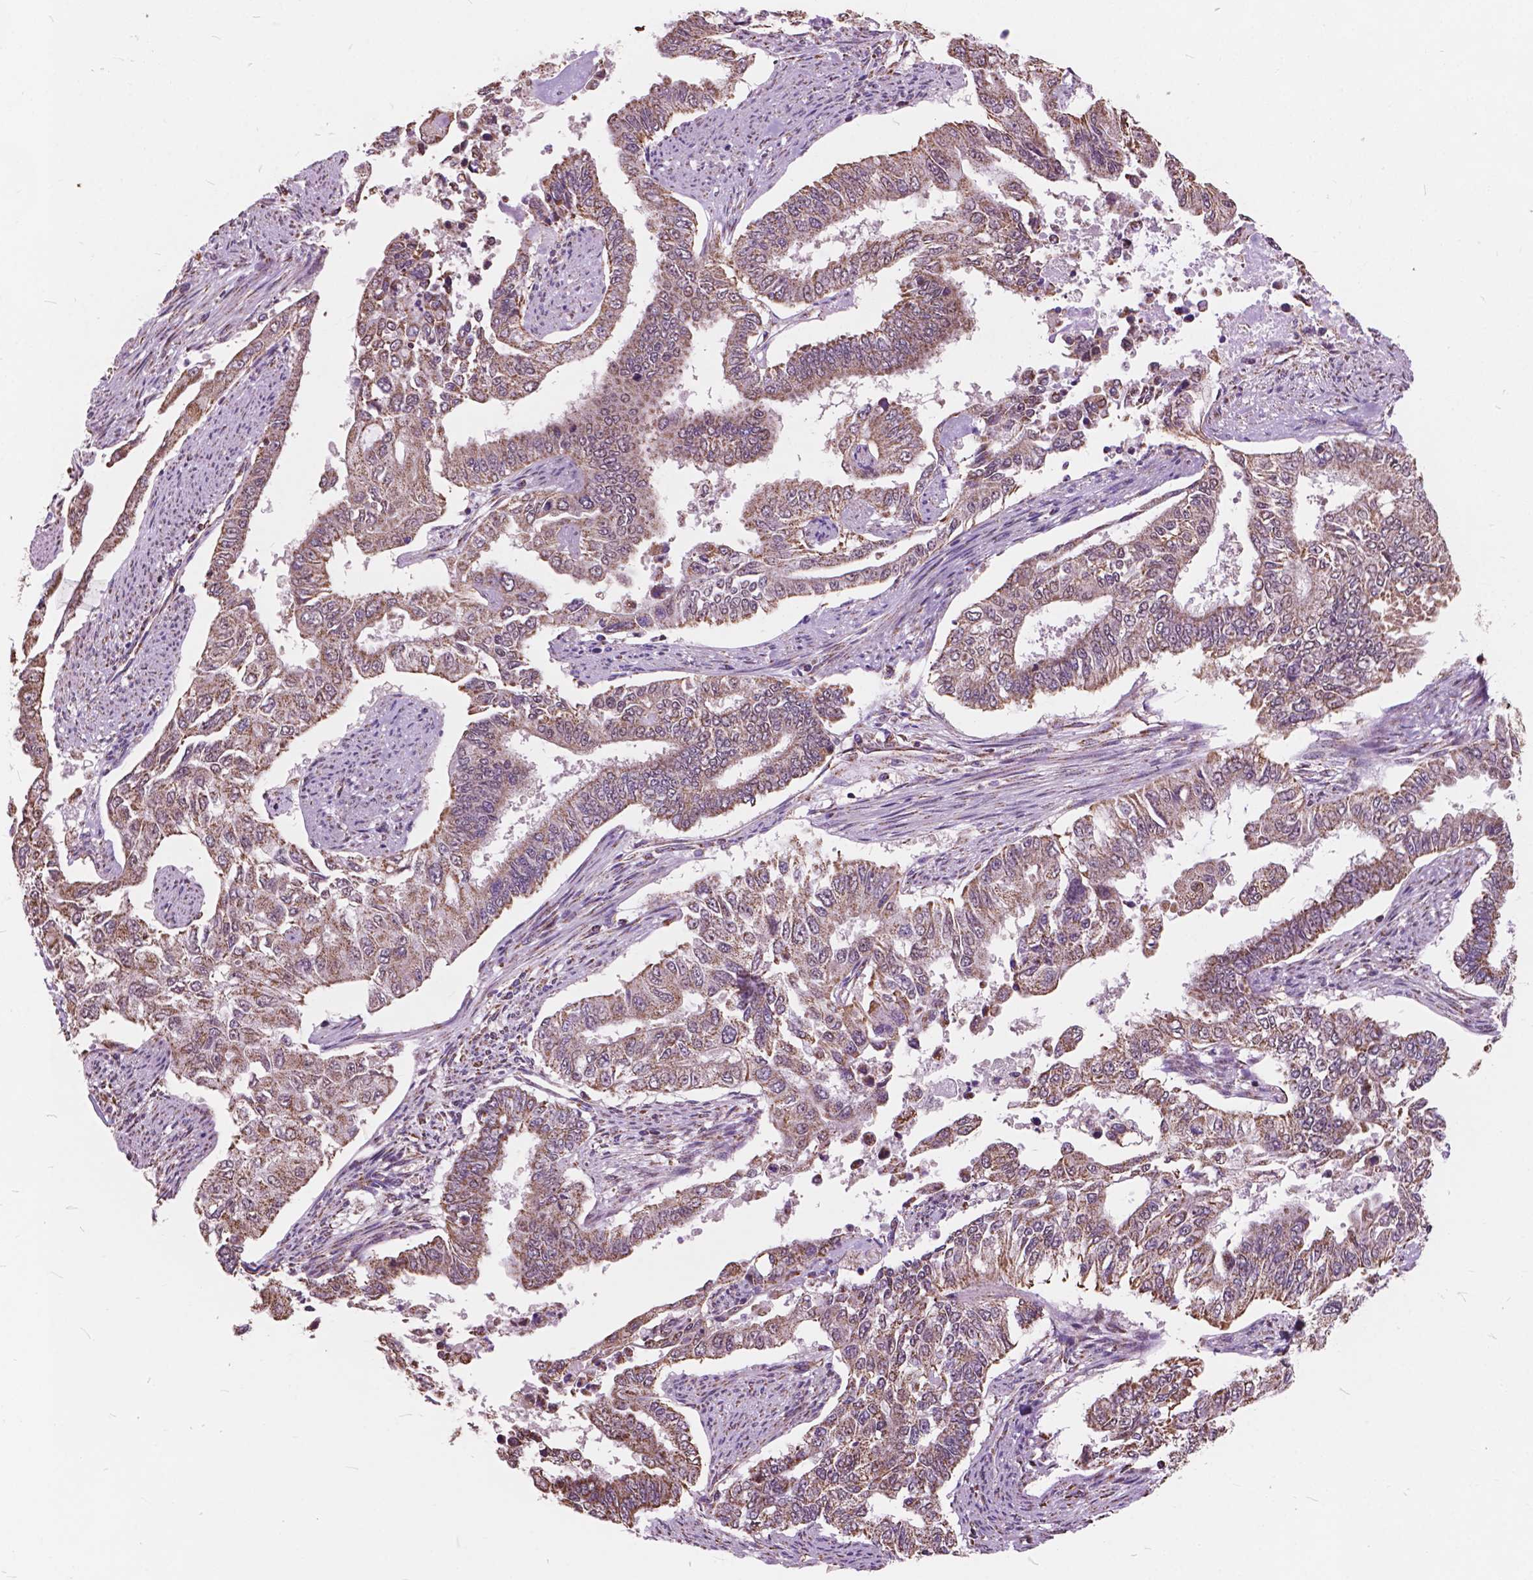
{"staining": {"intensity": "weak", "quantity": ">75%", "location": "cytoplasmic/membranous"}, "tissue": "endometrial cancer", "cell_type": "Tumor cells", "image_type": "cancer", "snomed": [{"axis": "morphology", "description": "Adenocarcinoma, NOS"}, {"axis": "topography", "description": "Uterus"}], "caption": "Tumor cells display low levels of weak cytoplasmic/membranous positivity in about >75% of cells in endometrial adenocarcinoma.", "gene": "SCOC", "patient": {"sex": "female", "age": 59}}